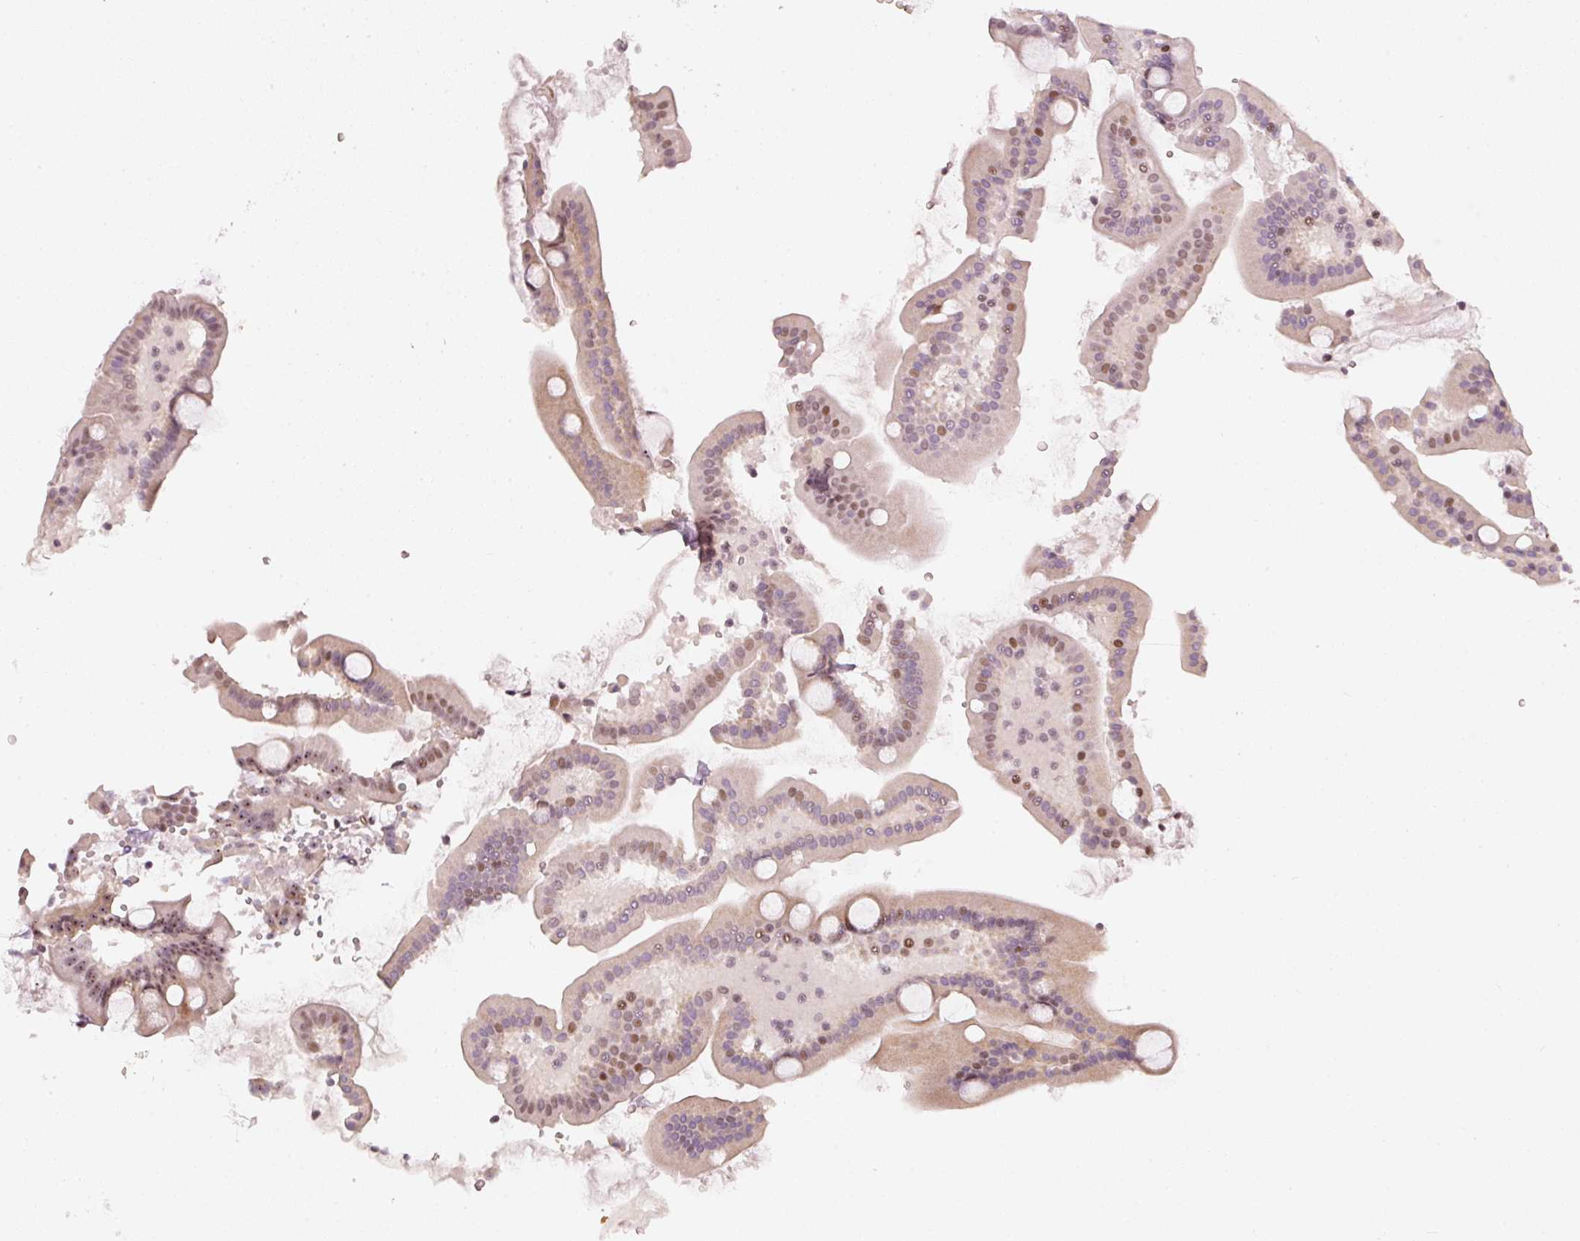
{"staining": {"intensity": "moderate", "quantity": "25%-75%", "location": "nuclear"}, "tissue": "duodenum", "cell_type": "Glandular cells", "image_type": "normal", "snomed": [{"axis": "morphology", "description": "Normal tissue, NOS"}, {"axis": "topography", "description": "Duodenum"}], "caption": "The immunohistochemical stain highlights moderate nuclear staining in glandular cells of normal duodenum.", "gene": "MXRA8", "patient": {"sex": "male", "age": 55}}